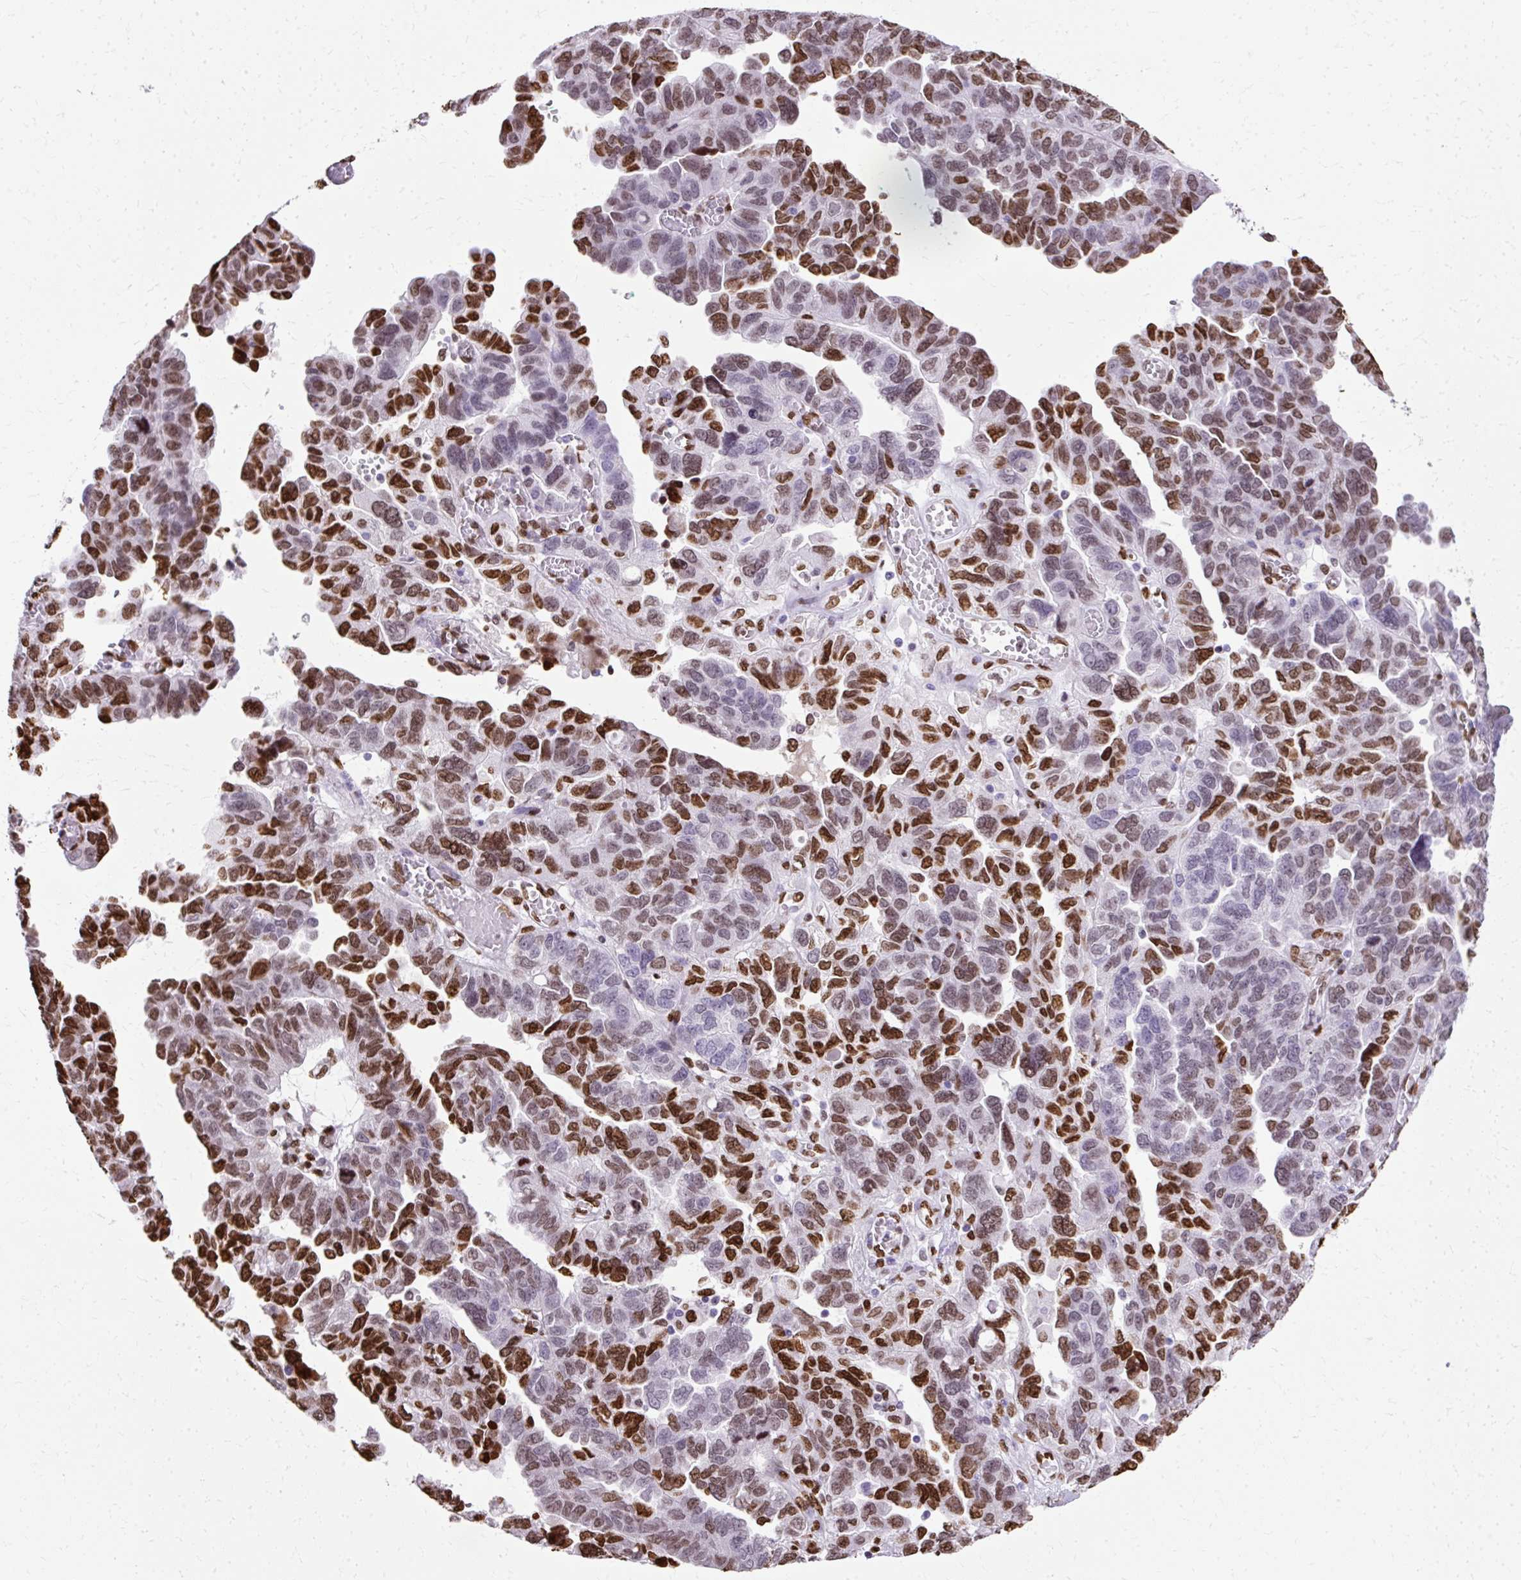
{"staining": {"intensity": "strong", "quantity": ">75%", "location": "nuclear"}, "tissue": "ovarian cancer", "cell_type": "Tumor cells", "image_type": "cancer", "snomed": [{"axis": "morphology", "description": "Cystadenocarcinoma, mucinous, NOS"}, {"axis": "topography", "description": "Ovary"}], "caption": "Protein staining shows strong nuclear positivity in approximately >75% of tumor cells in ovarian cancer (mucinous cystadenocarcinoma).", "gene": "TMEM184C", "patient": {"sex": "female", "age": 35}}